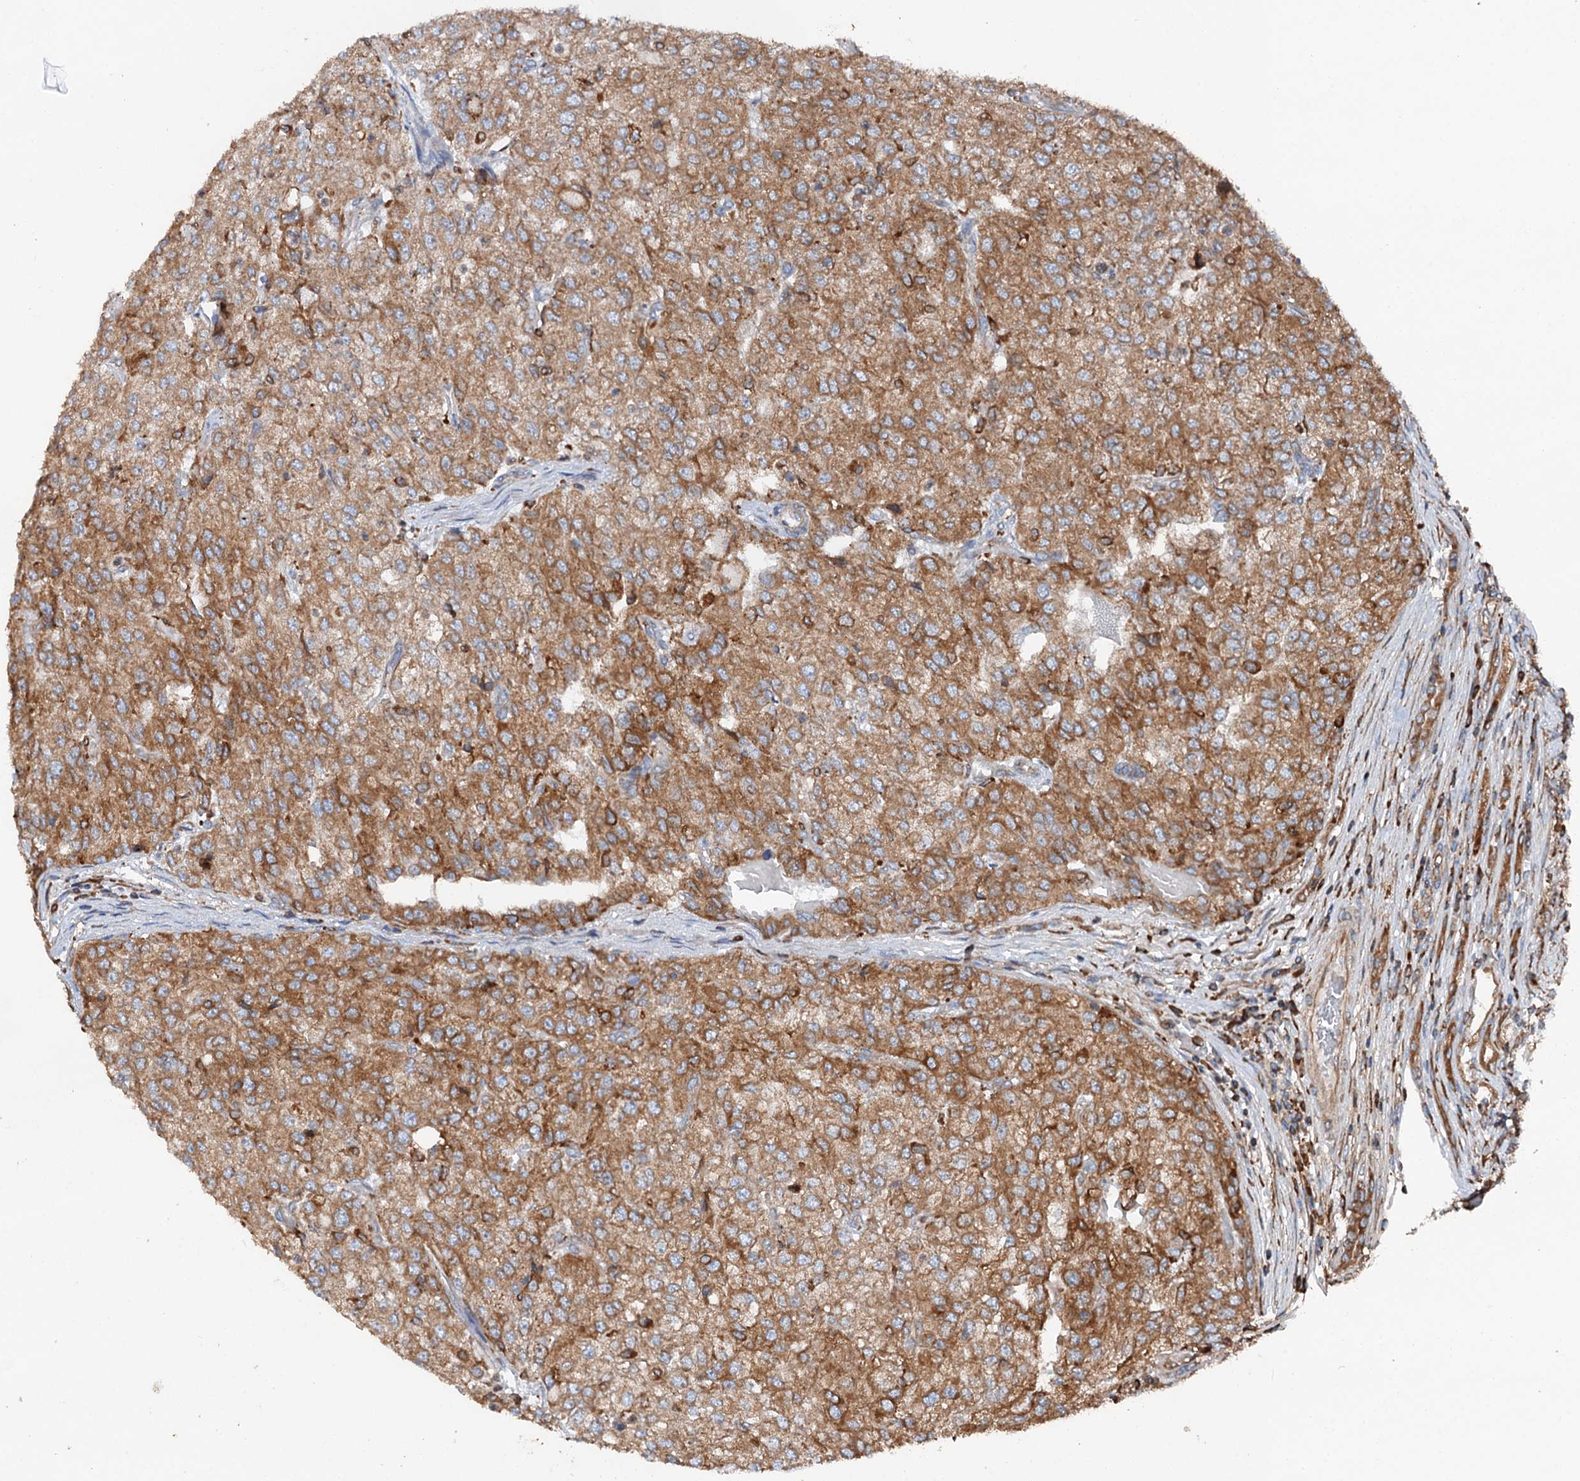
{"staining": {"intensity": "moderate", "quantity": ">75%", "location": "cytoplasmic/membranous"}, "tissue": "renal cancer", "cell_type": "Tumor cells", "image_type": "cancer", "snomed": [{"axis": "morphology", "description": "Adenocarcinoma, NOS"}, {"axis": "topography", "description": "Kidney"}], "caption": "Human renal cancer (adenocarcinoma) stained with a protein marker demonstrates moderate staining in tumor cells.", "gene": "ERP29", "patient": {"sex": "female", "age": 54}}